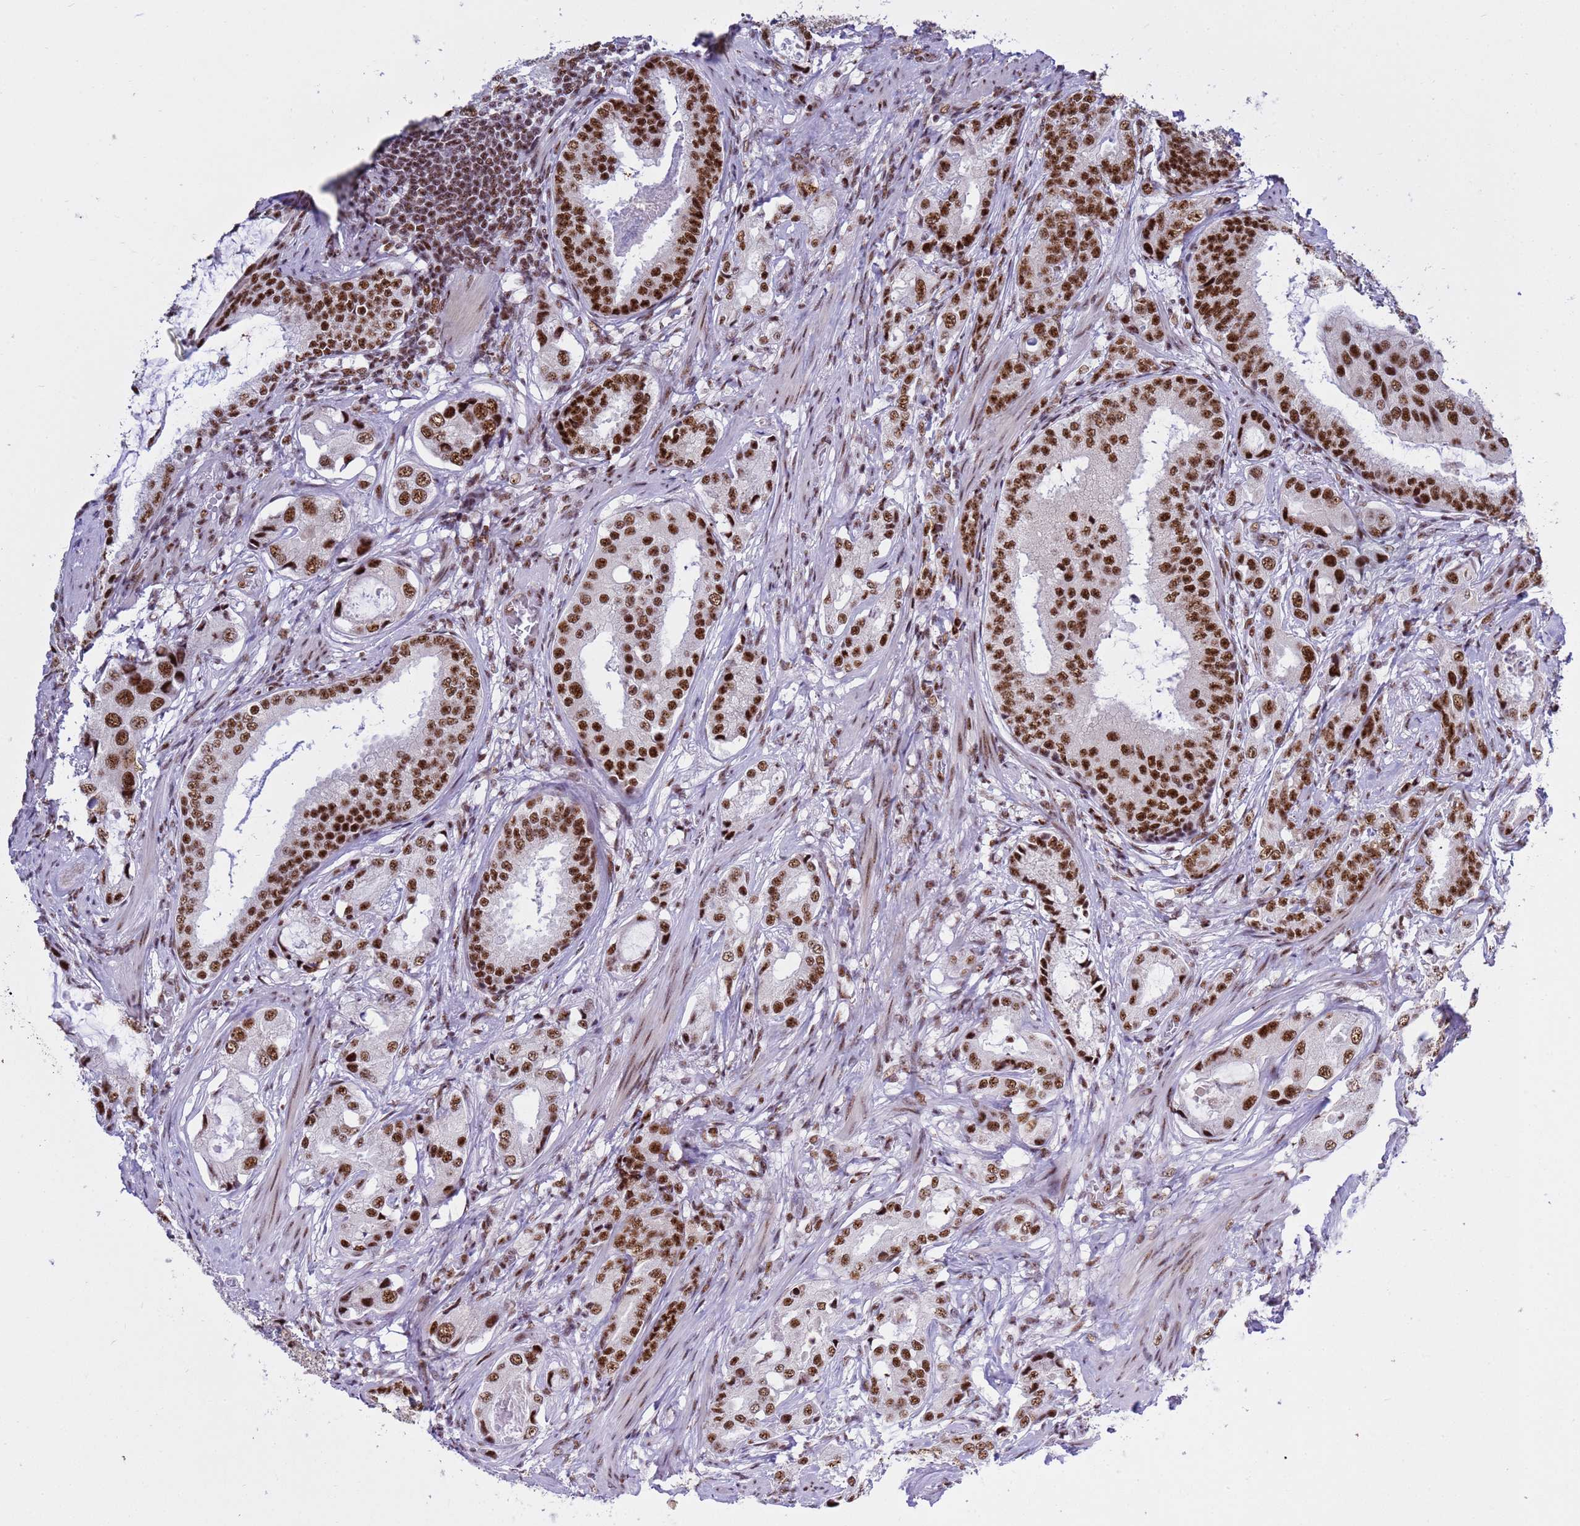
{"staining": {"intensity": "strong", "quantity": ">75%", "location": "nuclear"}, "tissue": "prostate cancer", "cell_type": "Tumor cells", "image_type": "cancer", "snomed": [{"axis": "morphology", "description": "Adenocarcinoma, Low grade"}, {"axis": "topography", "description": "Prostate"}], "caption": "IHC image of adenocarcinoma (low-grade) (prostate) stained for a protein (brown), which exhibits high levels of strong nuclear positivity in approximately >75% of tumor cells.", "gene": "THOC2", "patient": {"sex": "male", "age": 71}}